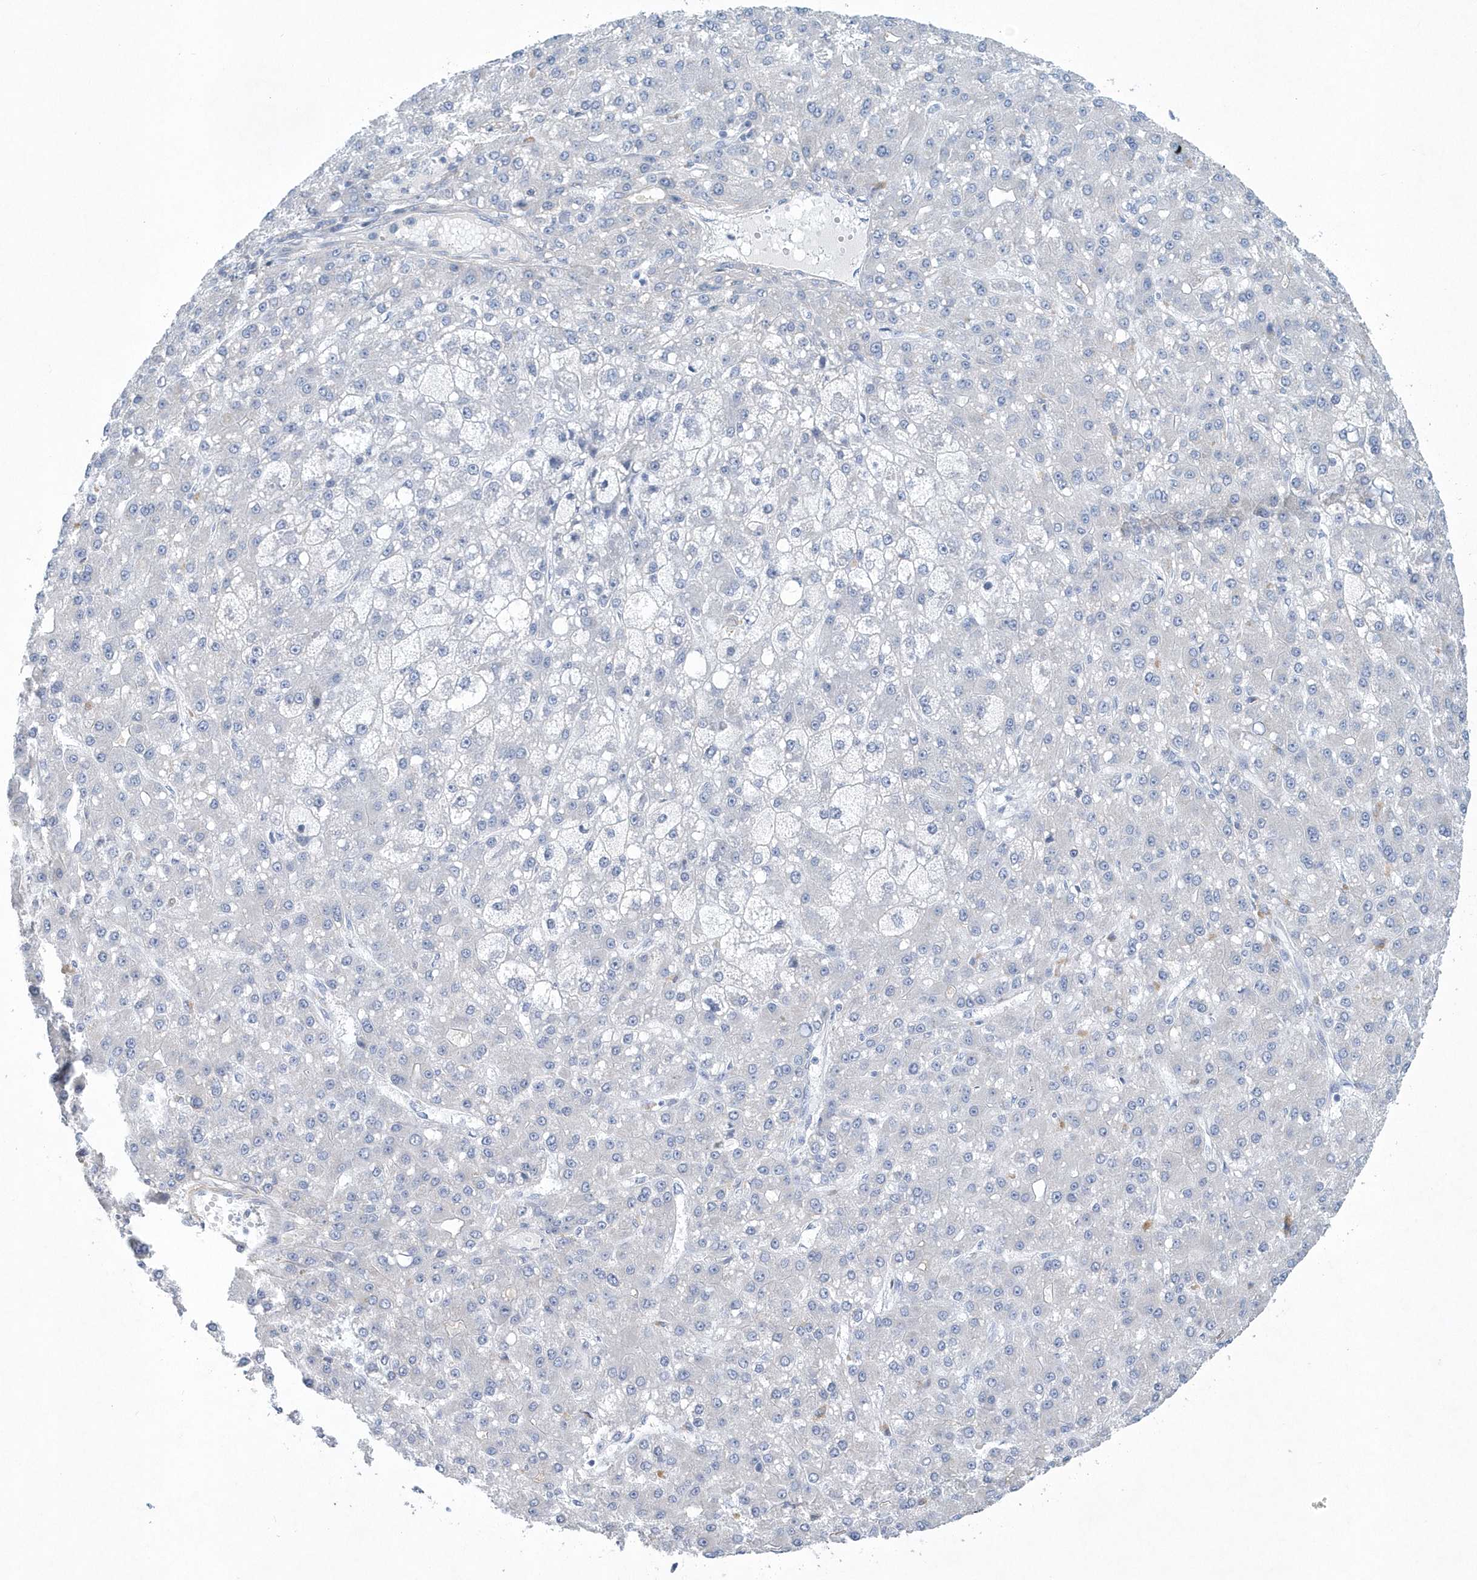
{"staining": {"intensity": "negative", "quantity": "none", "location": "none"}, "tissue": "liver cancer", "cell_type": "Tumor cells", "image_type": "cancer", "snomed": [{"axis": "morphology", "description": "Carcinoma, Hepatocellular, NOS"}, {"axis": "topography", "description": "Liver"}], "caption": "Immunohistochemical staining of human liver cancer (hepatocellular carcinoma) reveals no significant expression in tumor cells. The staining was performed using DAB (3,3'-diaminobenzidine) to visualize the protein expression in brown, while the nuclei were stained in blue with hematoxylin (Magnification: 20x).", "gene": "SPATA18", "patient": {"sex": "male", "age": 67}}